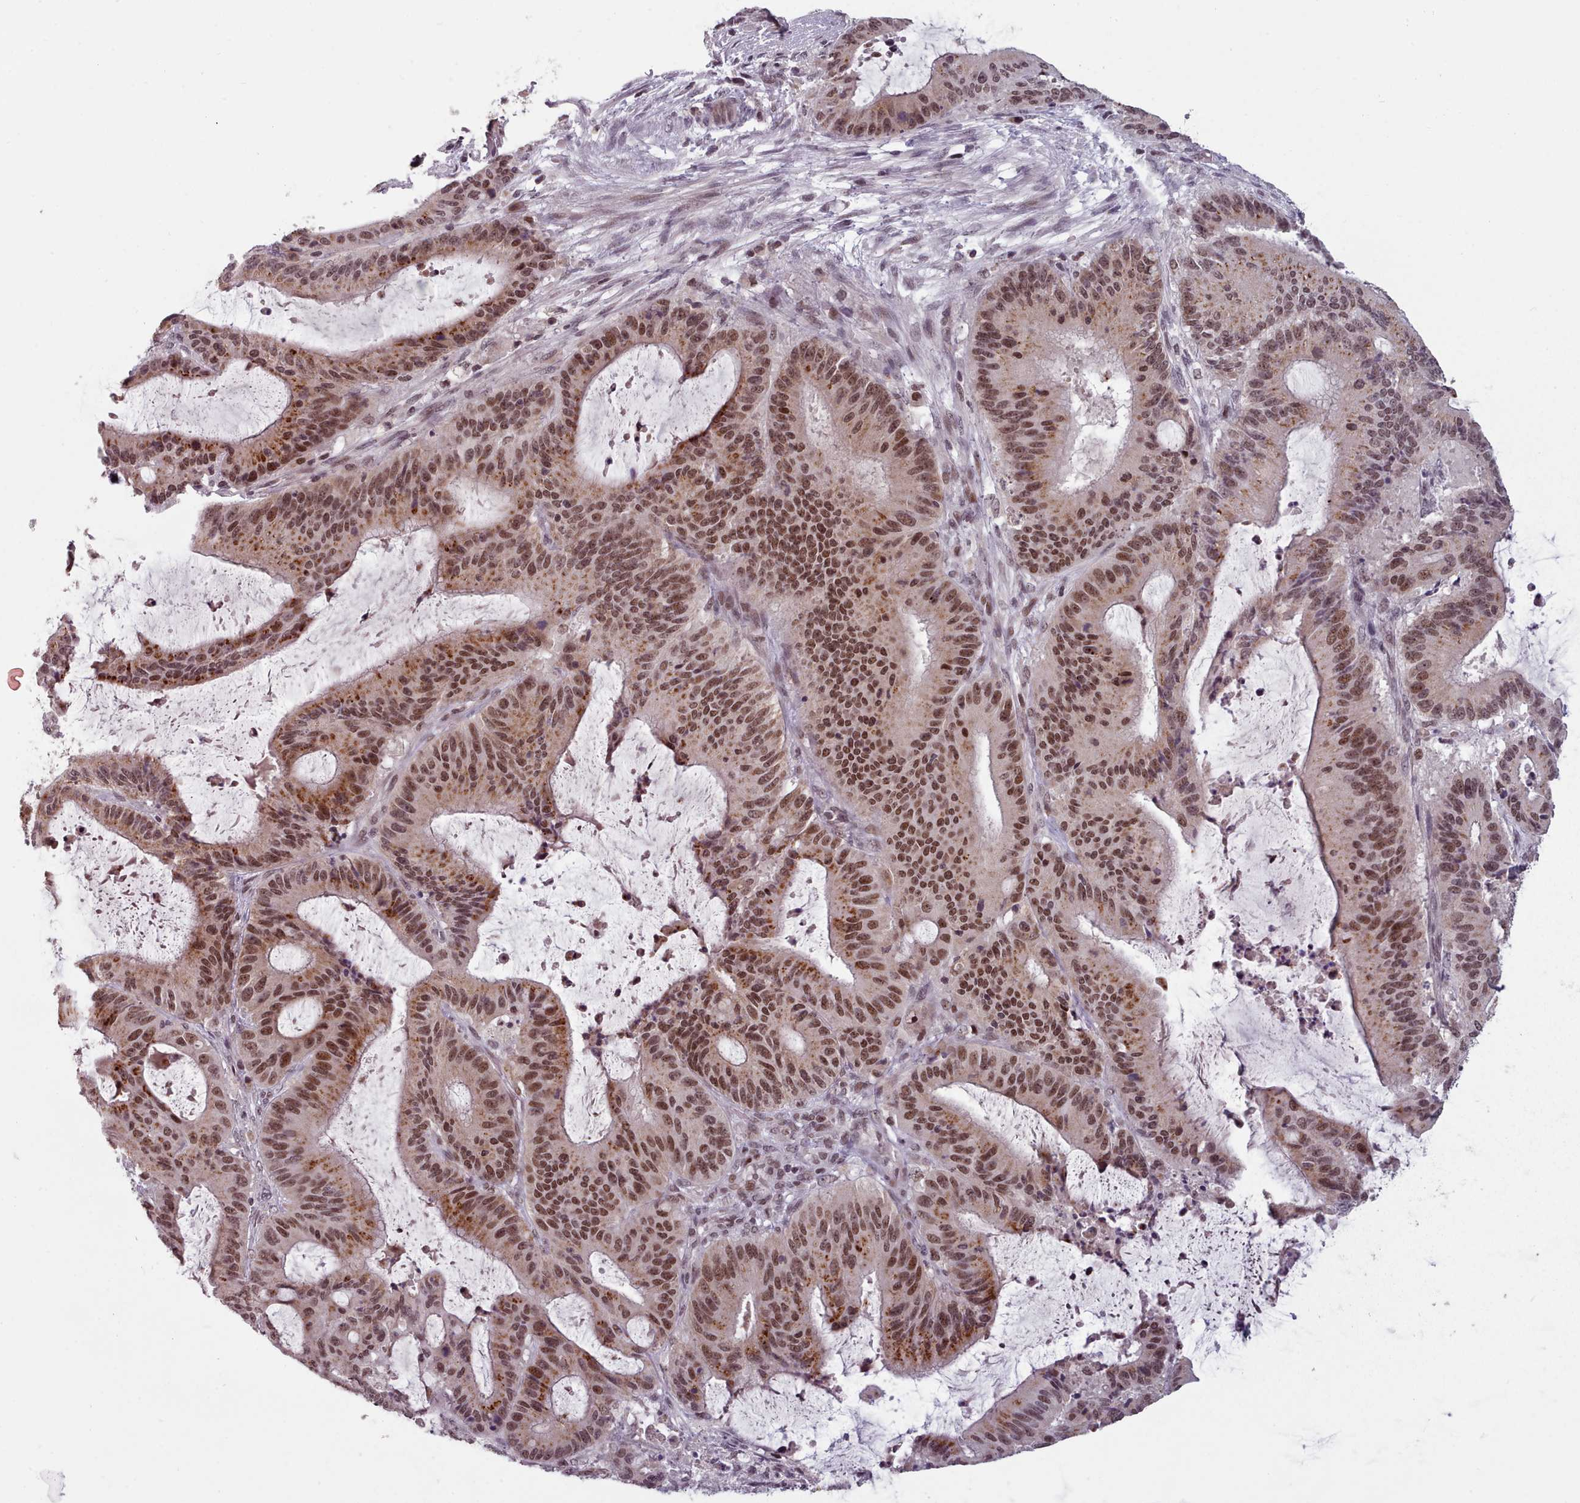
{"staining": {"intensity": "strong", "quantity": ">75%", "location": "nuclear"}, "tissue": "liver cancer", "cell_type": "Tumor cells", "image_type": "cancer", "snomed": [{"axis": "morphology", "description": "Normal tissue, NOS"}, {"axis": "morphology", "description": "Cholangiocarcinoma"}, {"axis": "topography", "description": "Liver"}, {"axis": "topography", "description": "Peripheral nerve tissue"}], "caption": "Liver cancer (cholangiocarcinoma) tissue displays strong nuclear positivity in approximately >75% of tumor cells, visualized by immunohistochemistry.", "gene": "SRSF9", "patient": {"sex": "female", "age": 73}}